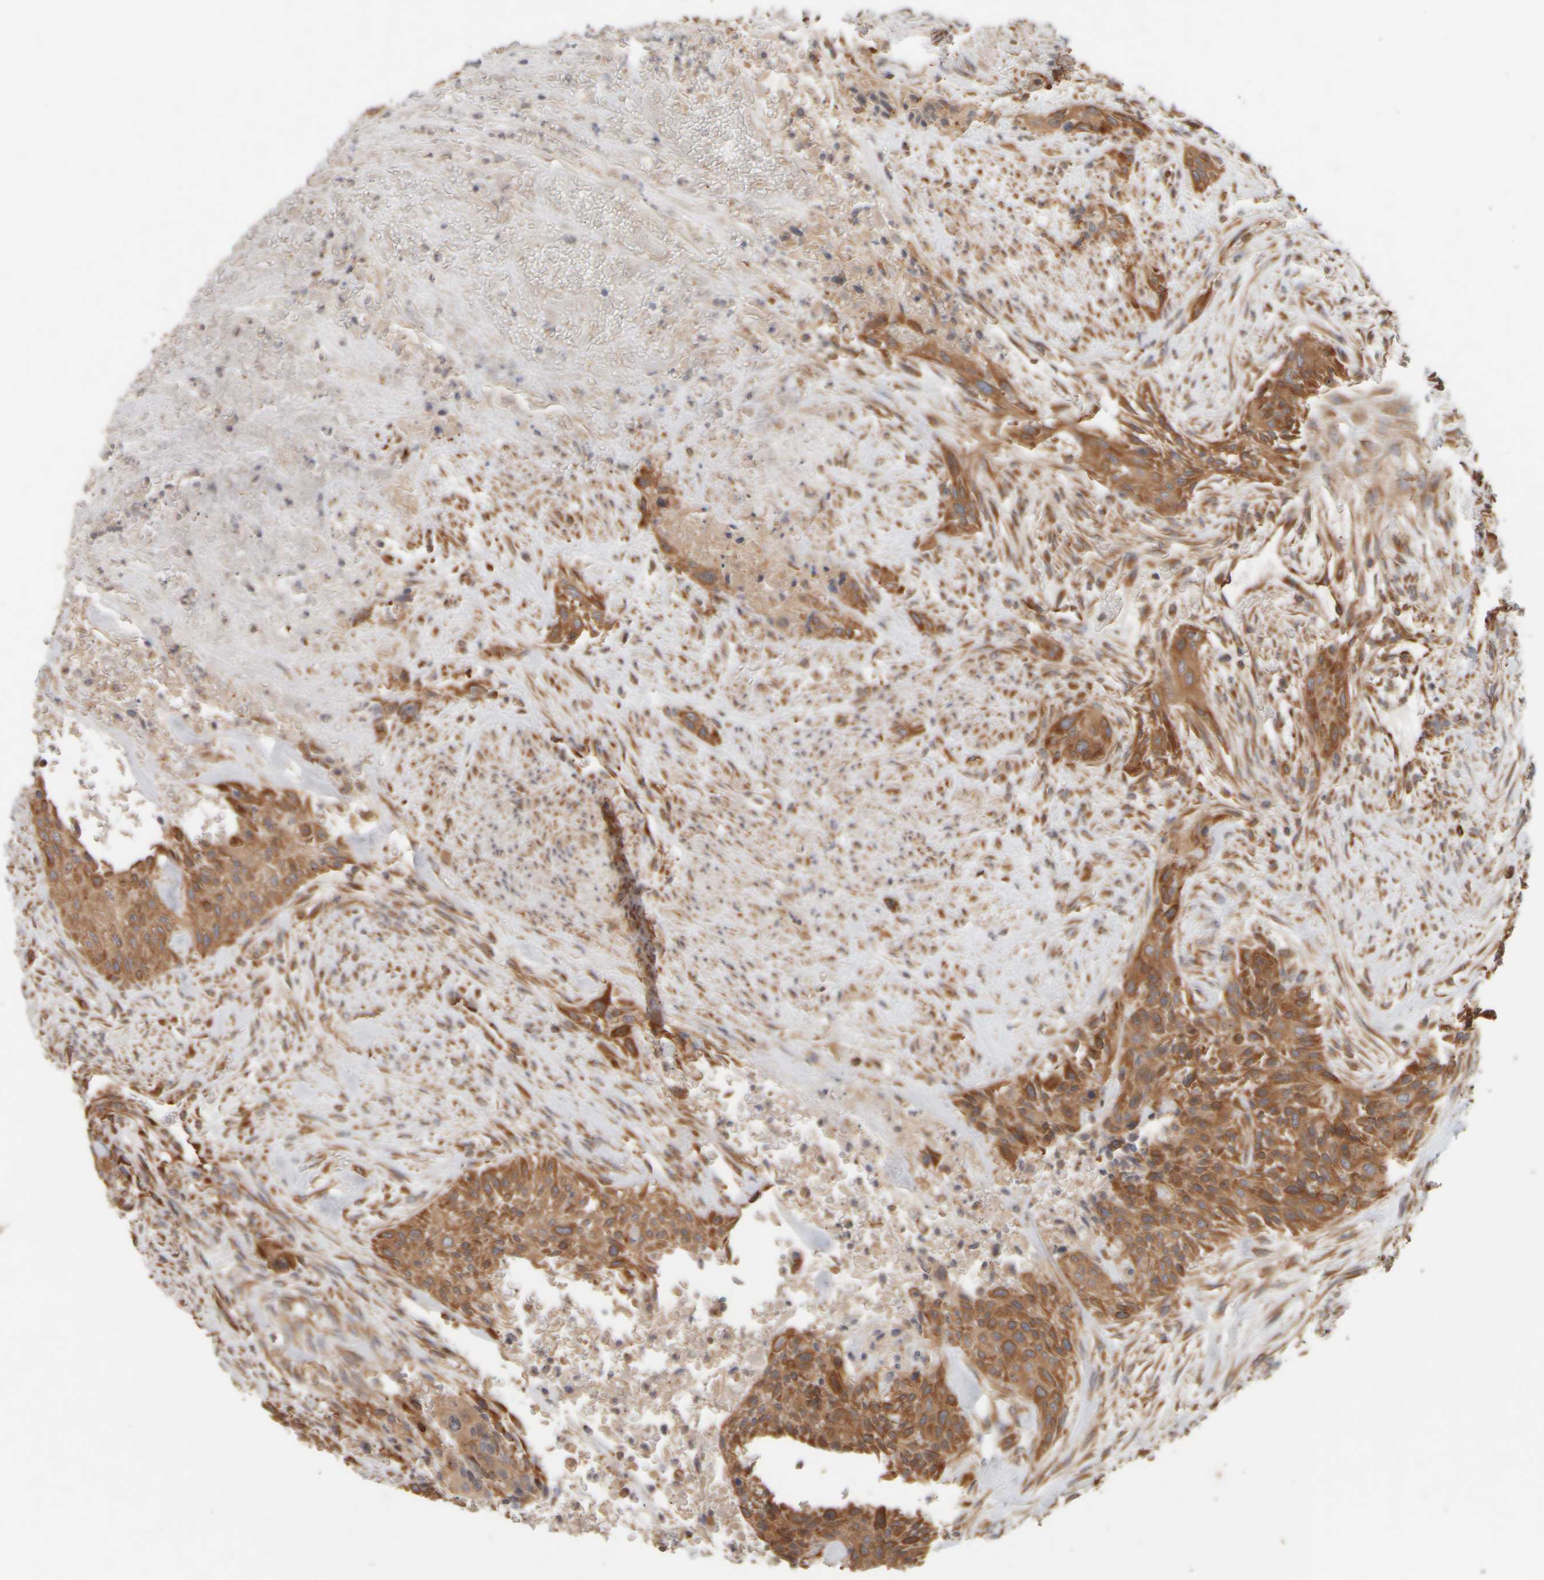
{"staining": {"intensity": "moderate", "quantity": ">75%", "location": "cytoplasmic/membranous"}, "tissue": "urothelial cancer", "cell_type": "Tumor cells", "image_type": "cancer", "snomed": [{"axis": "morphology", "description": "Urothelial carcinoma, High grade"}, {"axis": "topography", "description": "Urinary bladder"}], "caption": "A medium amount of moderate cytoplasmic/membranous expression is appreciated in about >75% of tumor cells in urothelial carcinoma (high-grade) tissue.", "gene": "EIF2B3", "patient": {"sex": "male", "age": 35}}